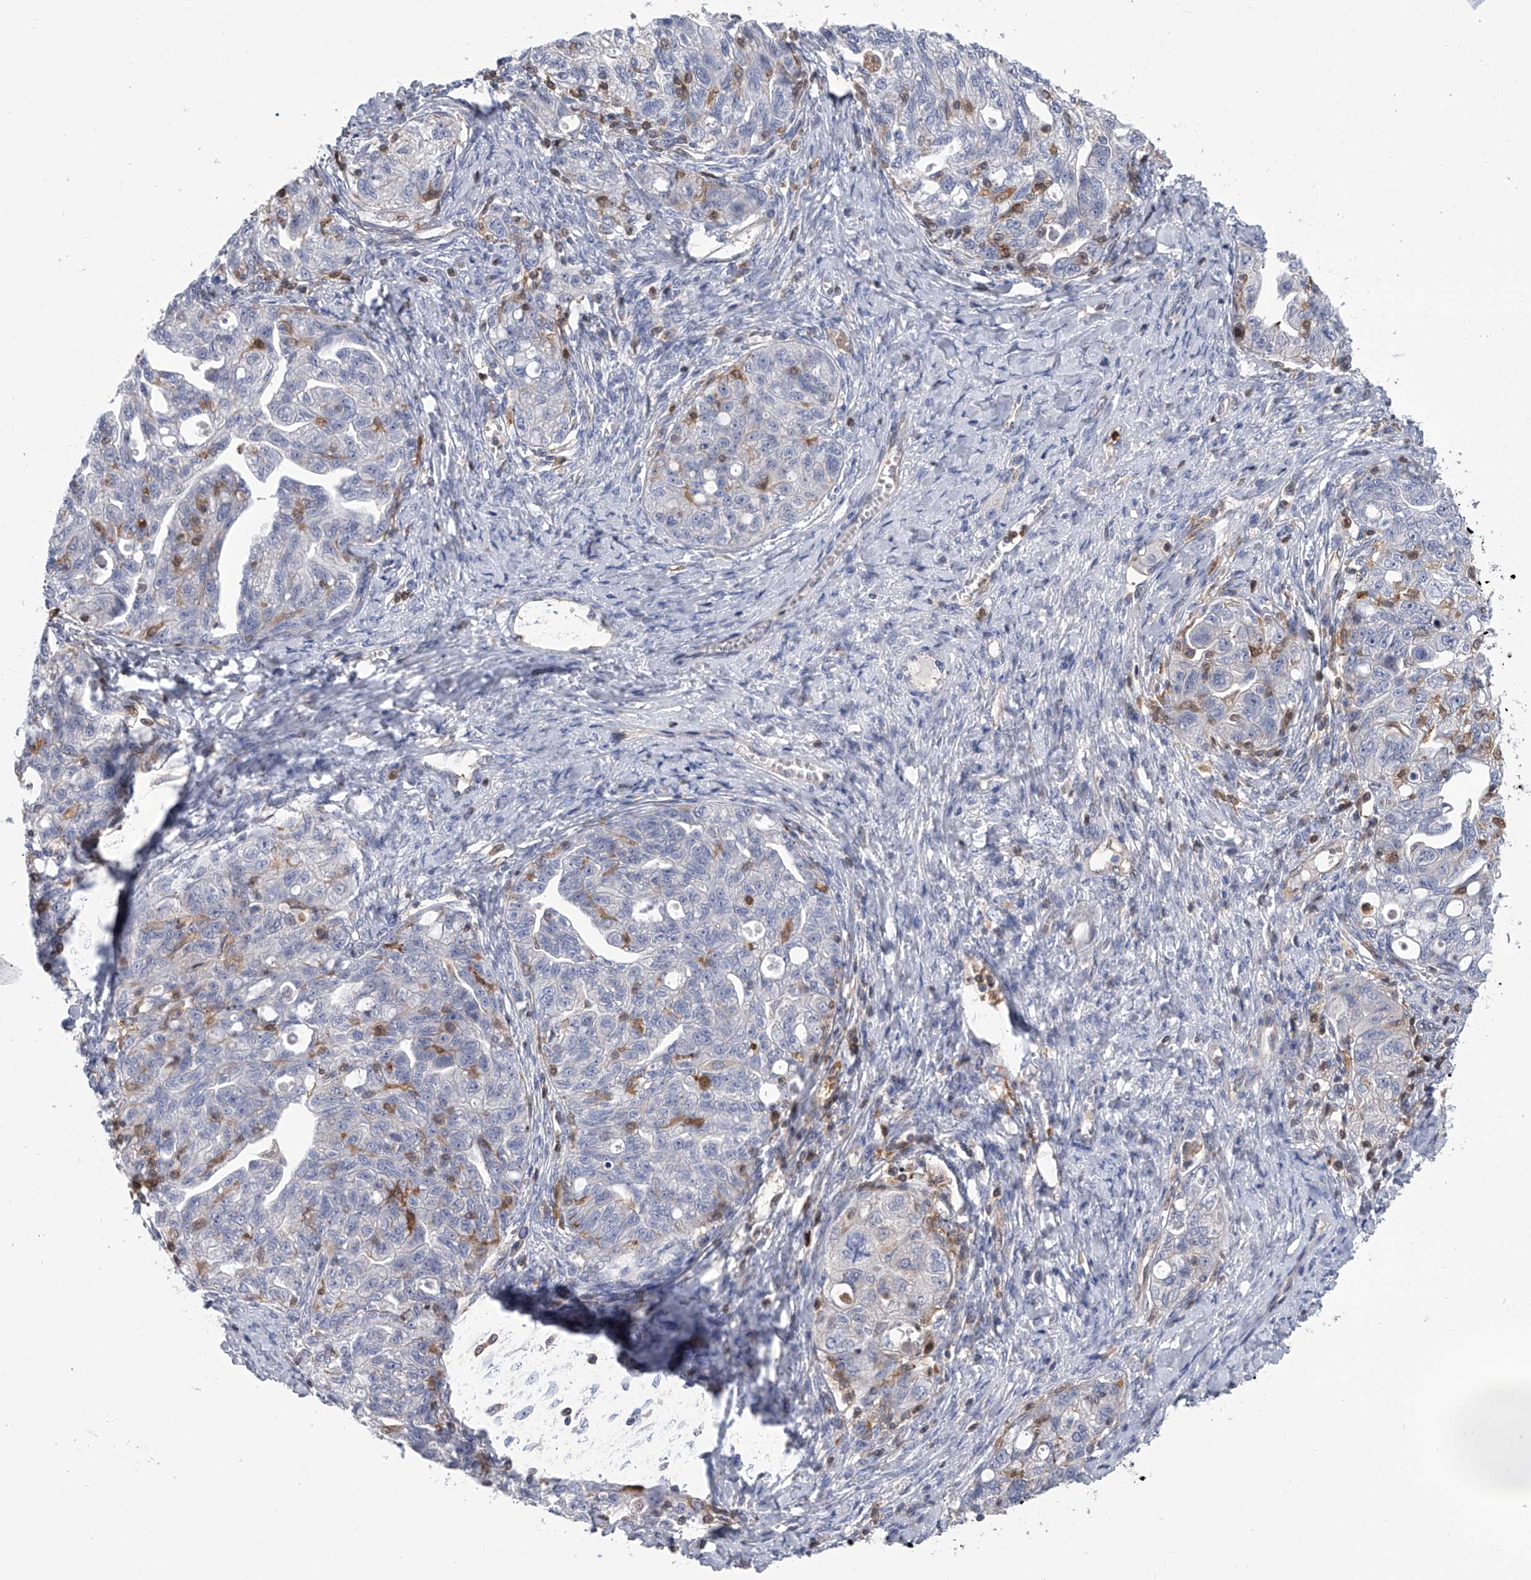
{"staining": {"intensity": "weak", "quantity": "<25%", "location": "nuclear"}, "tissue": "ovarian cancer", "cell_type": "Tumor cells", "image_type": "cancer", "snomed": [{"axis": "morphology", "description": "Carcinoma, NOS"}, {"axis": "morphology", "description": "Cystadenocarcinoma, serous, NOS"}, {"axis": "topography", "description": "Ovary"}], "caption": "An IHC image of ovarian carcinoma is shown. There is no staining in tumor cells of ovarian carcinoma.", "gene": "SERPINB9", "patient": {"sex": "female", "age": 69}}